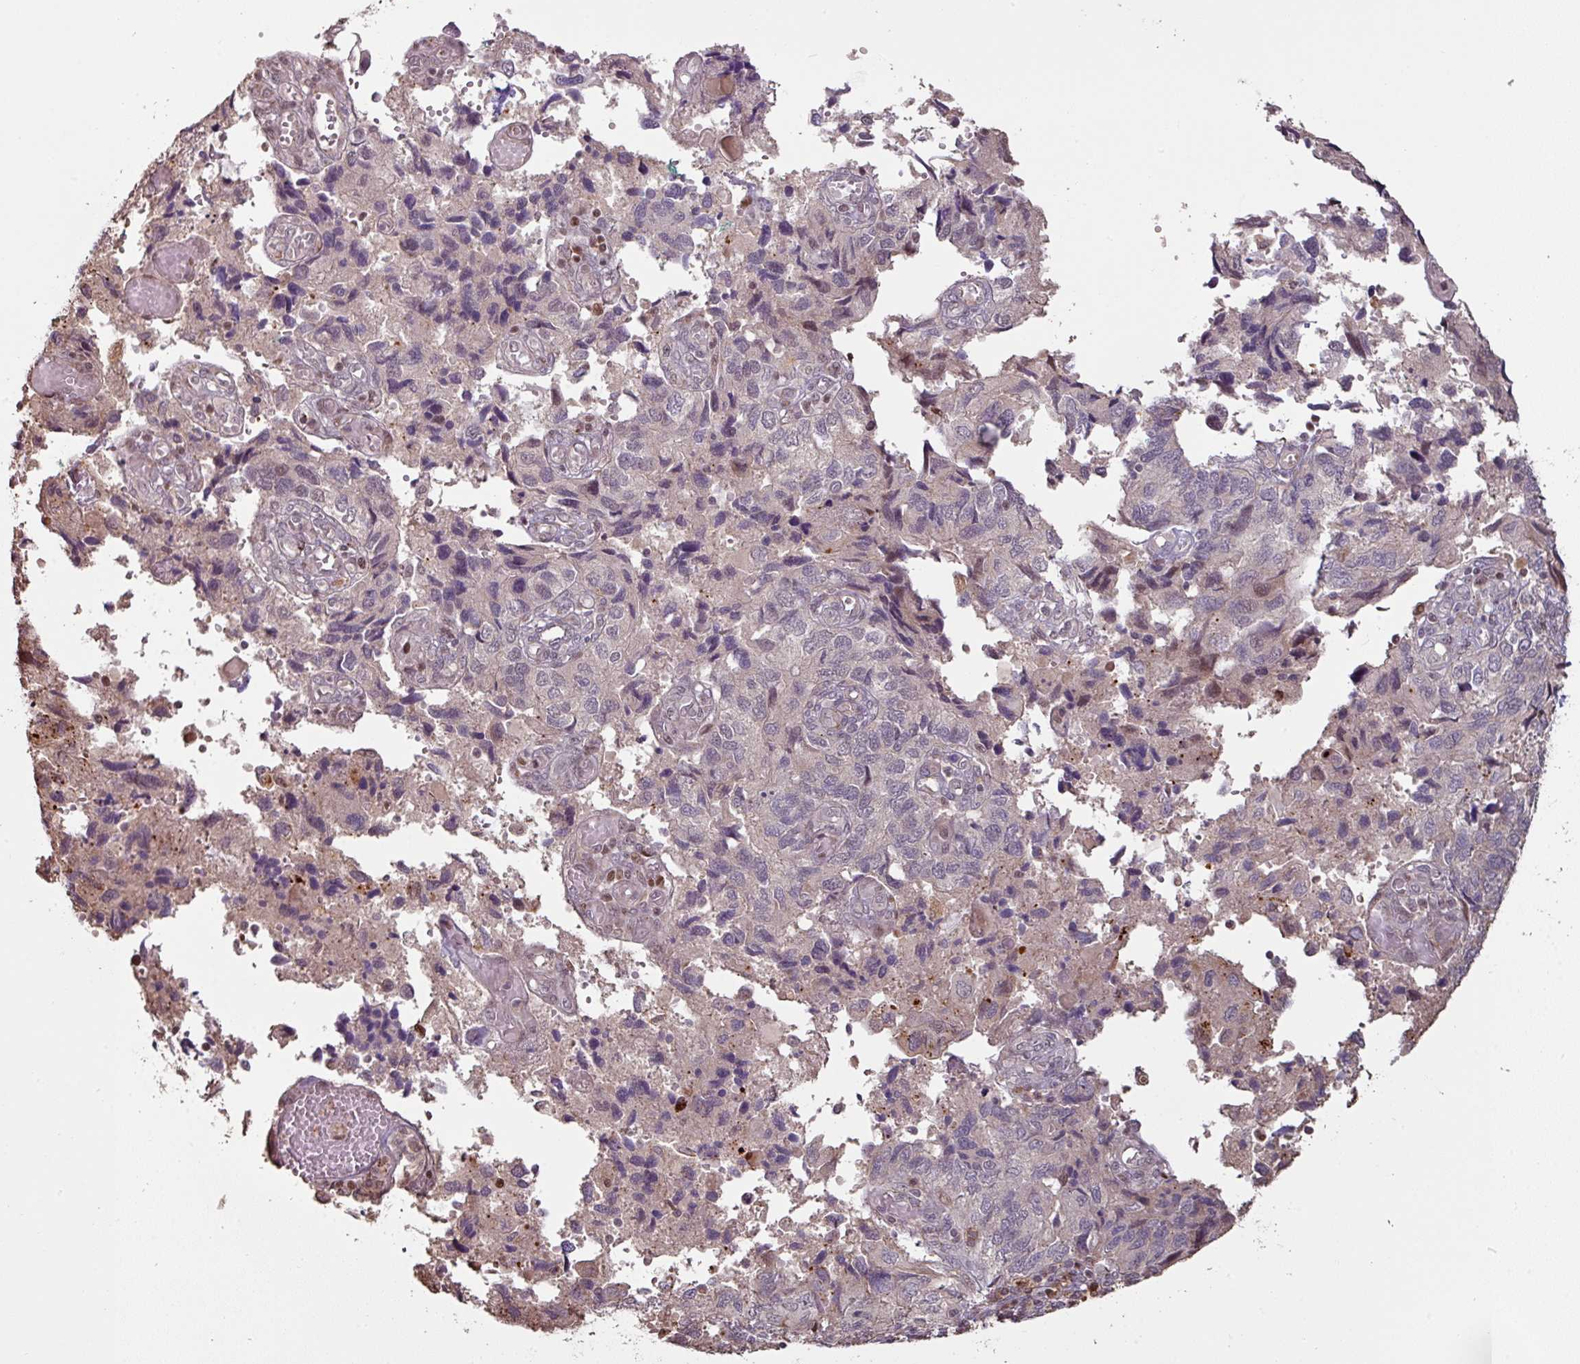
{"staining": {"intensity": "weak", "quantity": "<25%", "location": "cytoplasmic/membranous"}, "tissue": "endometrial cancer", "cell_type": "Tumor cells", "image_type": "cancer", "snomed": [{"axis": "morphology", "description": "Carcinoma, NOS"}, {"axis": "topography", "description": "Uterus"}], "caption": "The IHC histopathology image has no significant positivity in tumor cells of endometrial carcinoma tissue.", "gene": "CXCR5", "patient": {"sex": "female", "age": 76}}